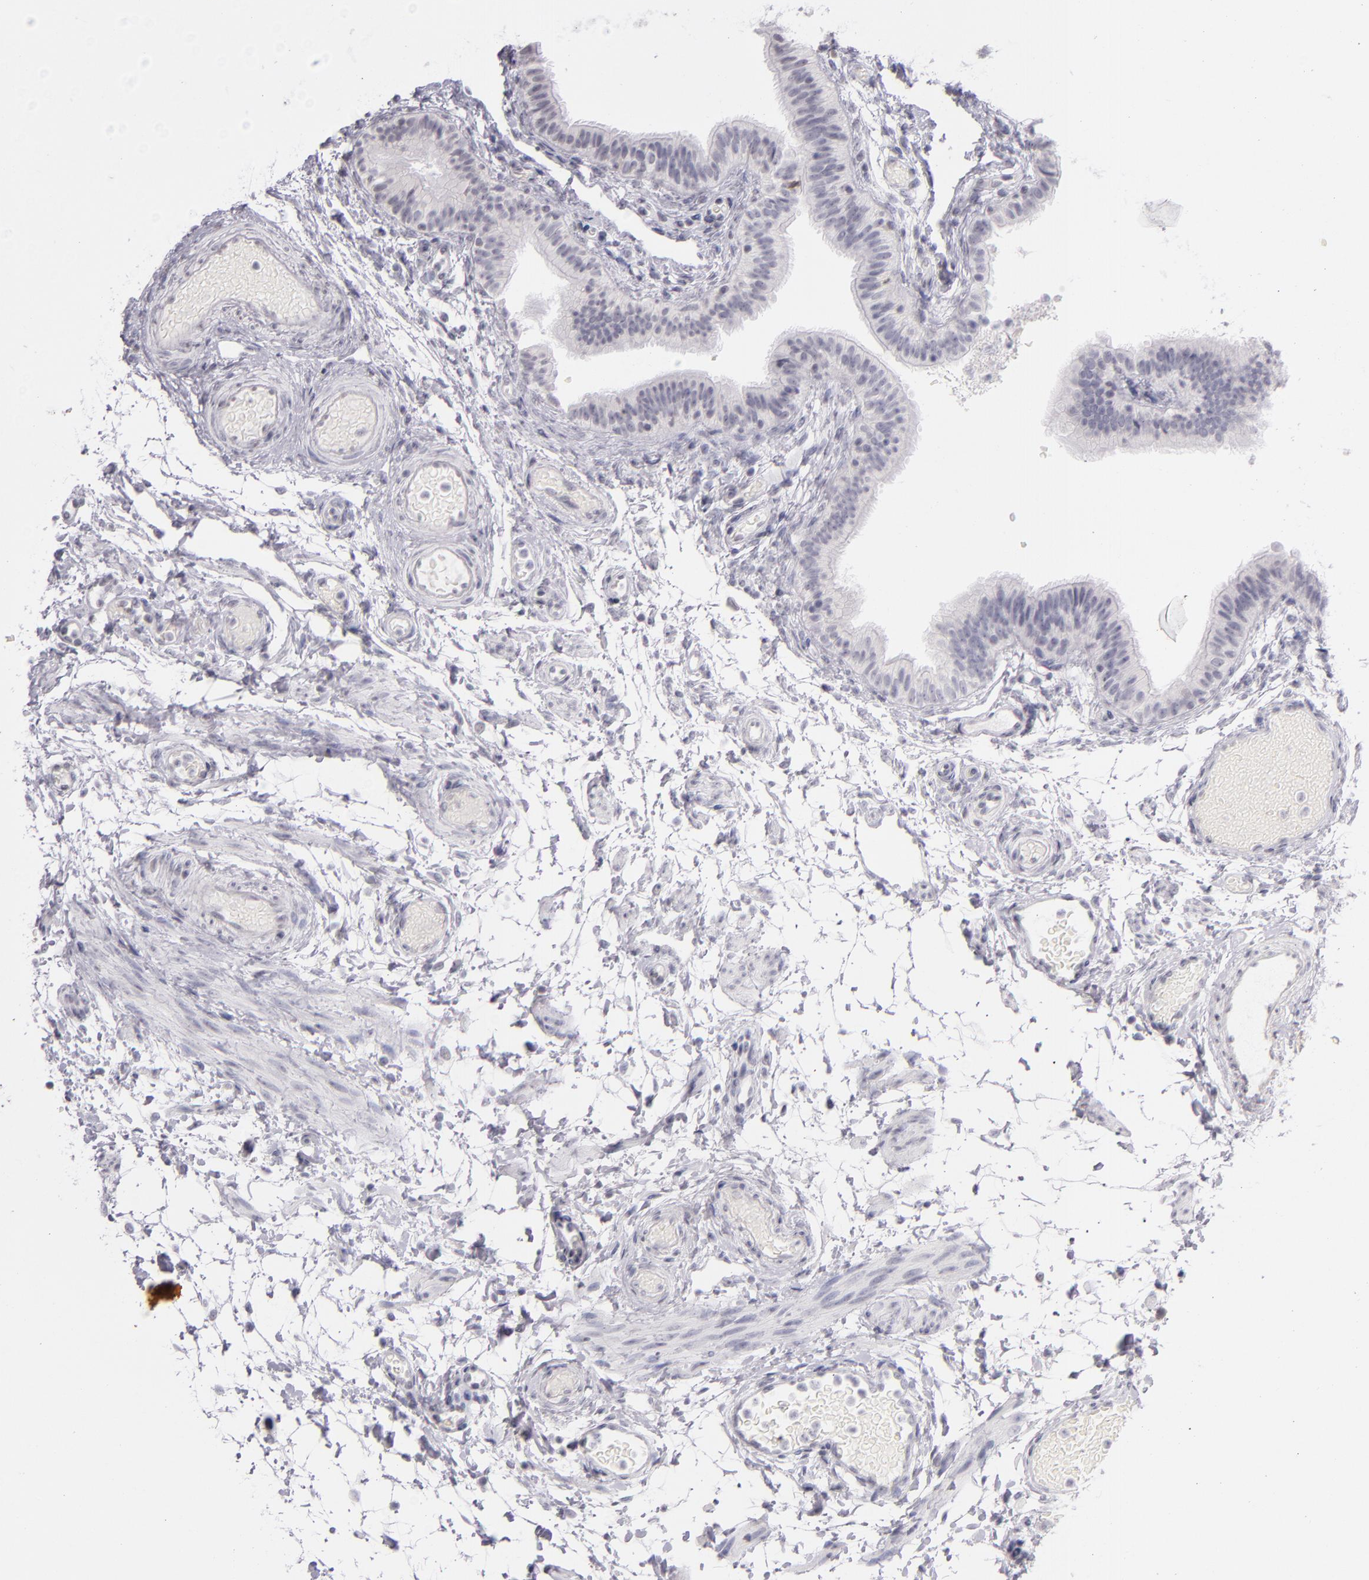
{"staining": {"intensity": "negative", "quantity": "none", "location": "none"}, "tissue": "fallopian tube", "cell_type": "Glandular cells", "image_type": "normal", "snomed": [{"axis": "morphology", "description": "Normal tissue, NOS"}, {"axis": "morphology", "description": "Dermoid, NOS"}, {"axis": "topography", "description": "Fallopian tube"}], "caption": "Immunohistochemistry (IHC) image of normal fallopian tube: fallopian tube stained with DAB displays no significant protein staining in glandular cells.", "gene": "CD40", "patient": {"sex": "female", "age": 33}}